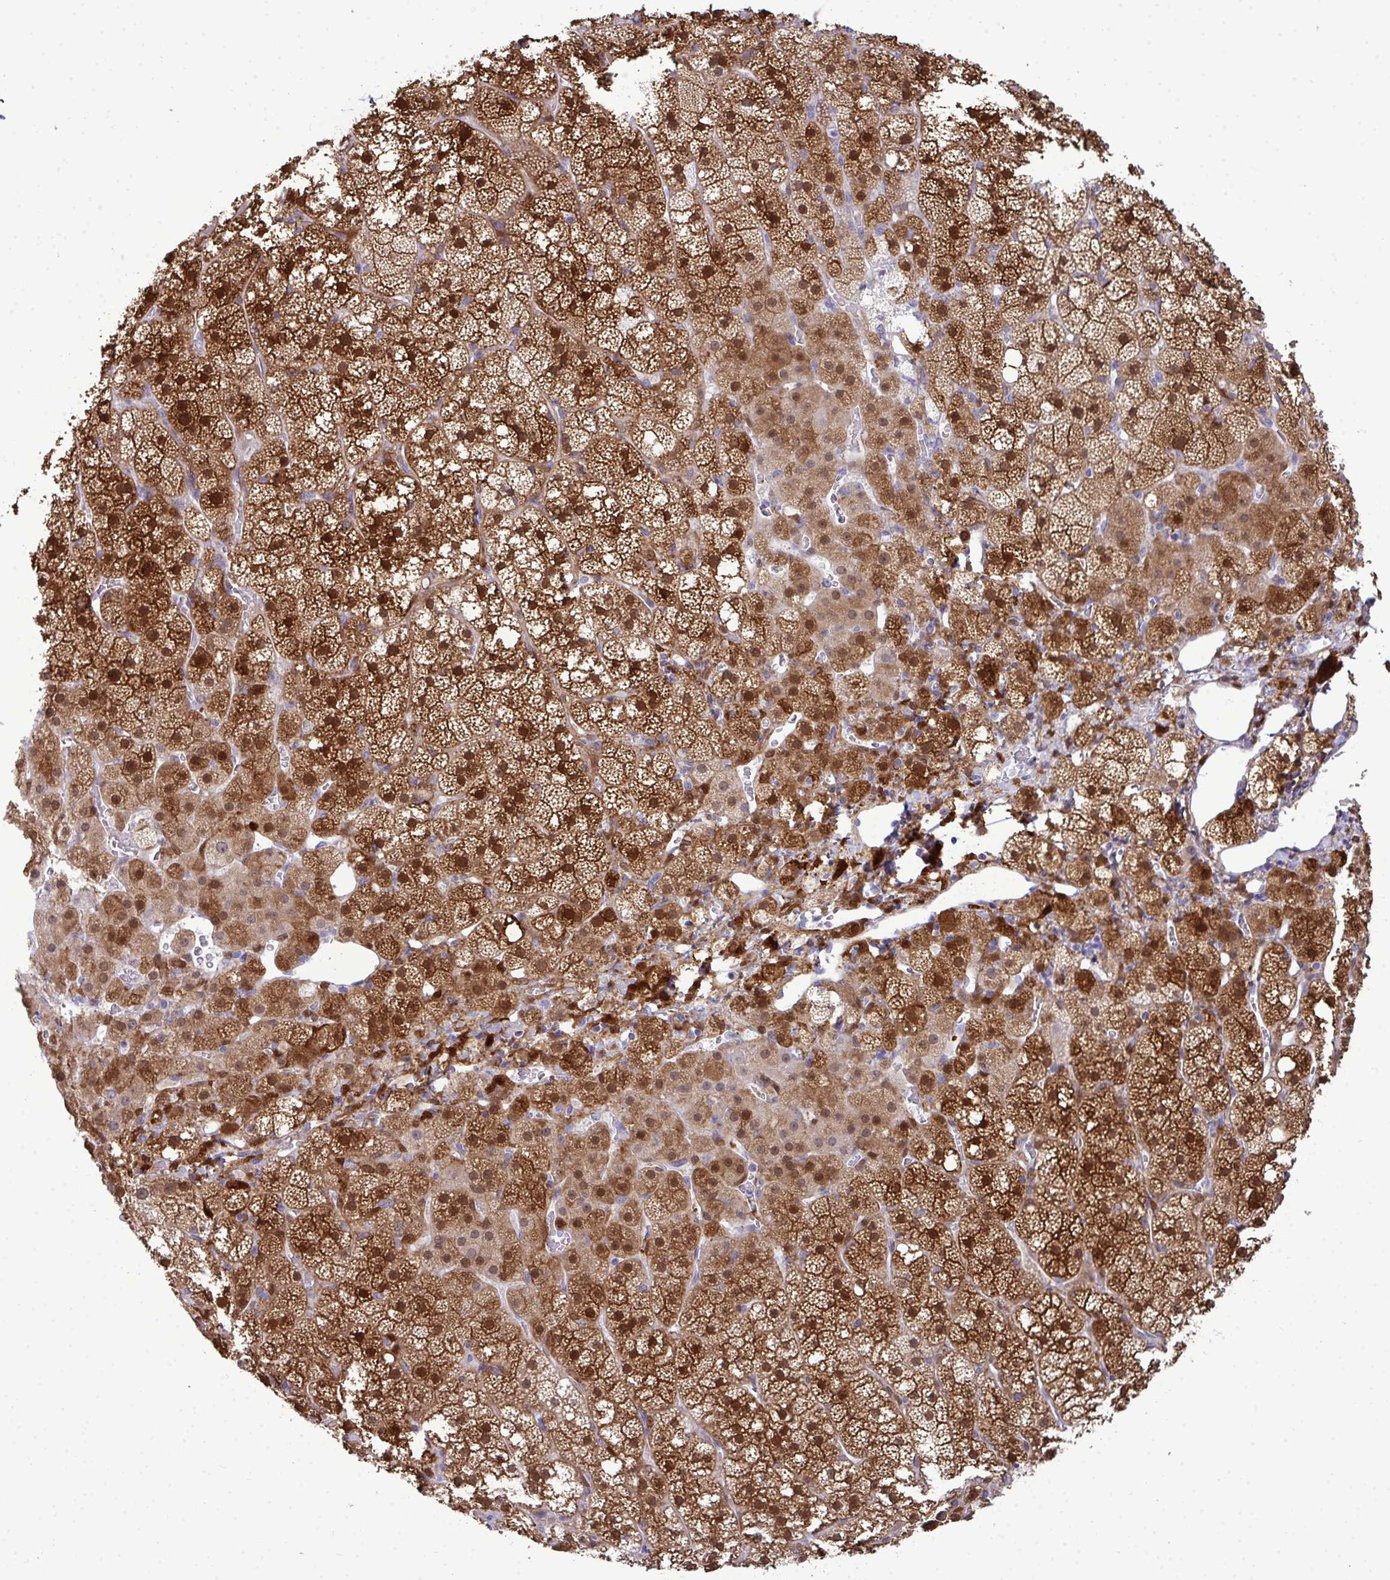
{"staining": {"intensity": "strong", "quantity": ">75%", "location": "cytoplasmic/membranous,nuclear"}, "tissue": "adrenal gland", "cell_type": "Glandular cells", "image_type": "normal", "snomed": [{"axis": "morphology", "description": "Normal tissue, NOS"}, {"axis": "topography", "description": "Adrenal gland"}], "caption": "Glandular cells demonstrate strong cytoplasmic/membranous,nuclear expression in about >75% of cells in benign adrenal gland. The staining was performed using DAB (3,3'-diaminobenzidine), with brown indicating positive protein expression. Nuclei are stained blue with hematoxylin.", "gene": "HSPB6", "patient": {"sex": "male", "age": 53}}